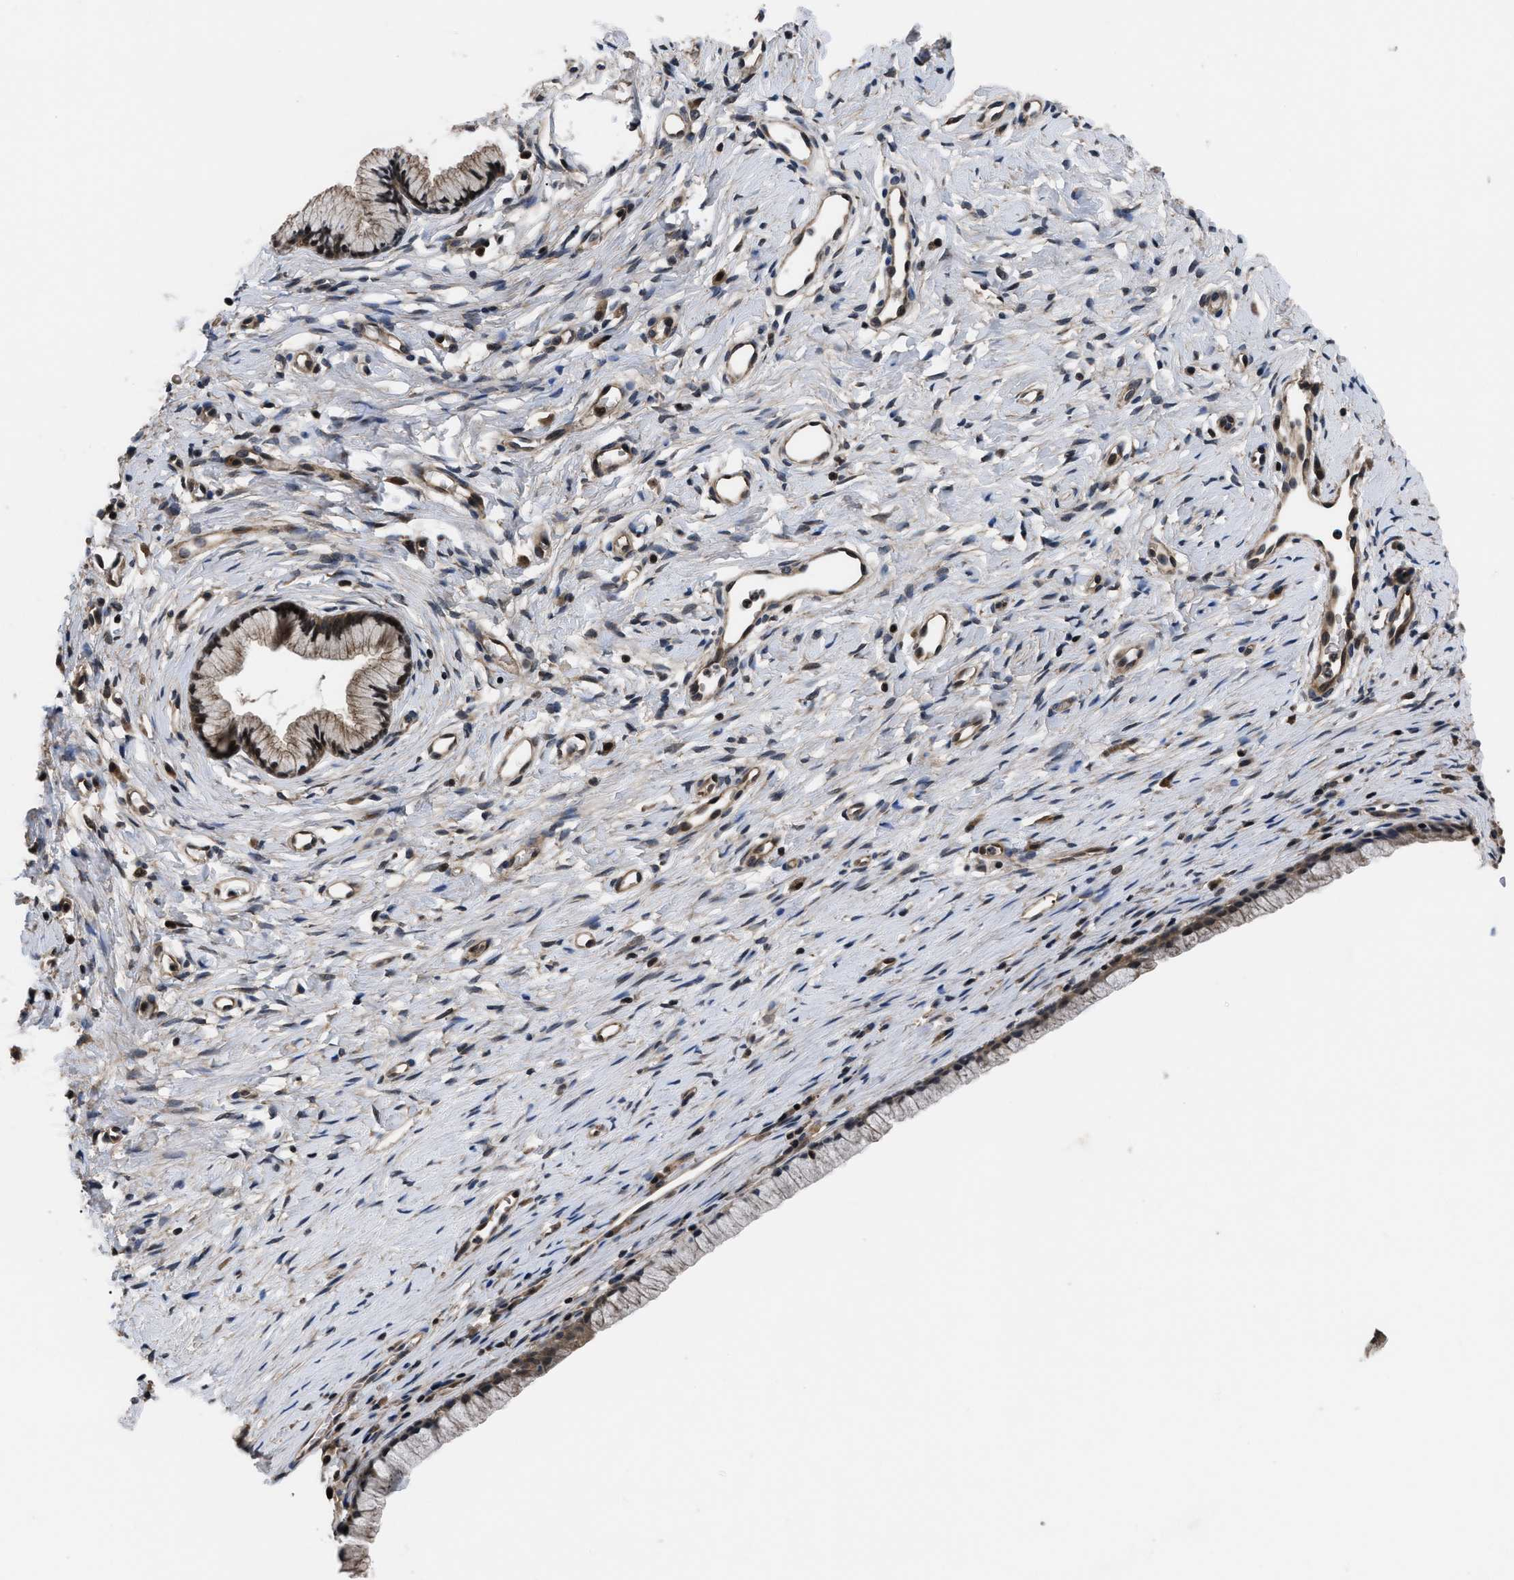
{"staining": {"intensity": "moderate", "quantity": ">75%", "location": "cytoplasmic/membranous"}, "tissue": "cervix", "cell_type": "Glandular cells", "image_type": "normal", "snomed": [{"axis": "morphology", "description": "Normal tissue, NOS"}, {"axis": "topography", "description": "Cervix"}], "caption": "Immunohistochemical staining of unremarkable human cervix displays moderate cytoplasmic/membranous protein staining in about >75% of glandular cells.", "gene": "DNAJC14", "patient": {"sex": "female", "age": 77}}